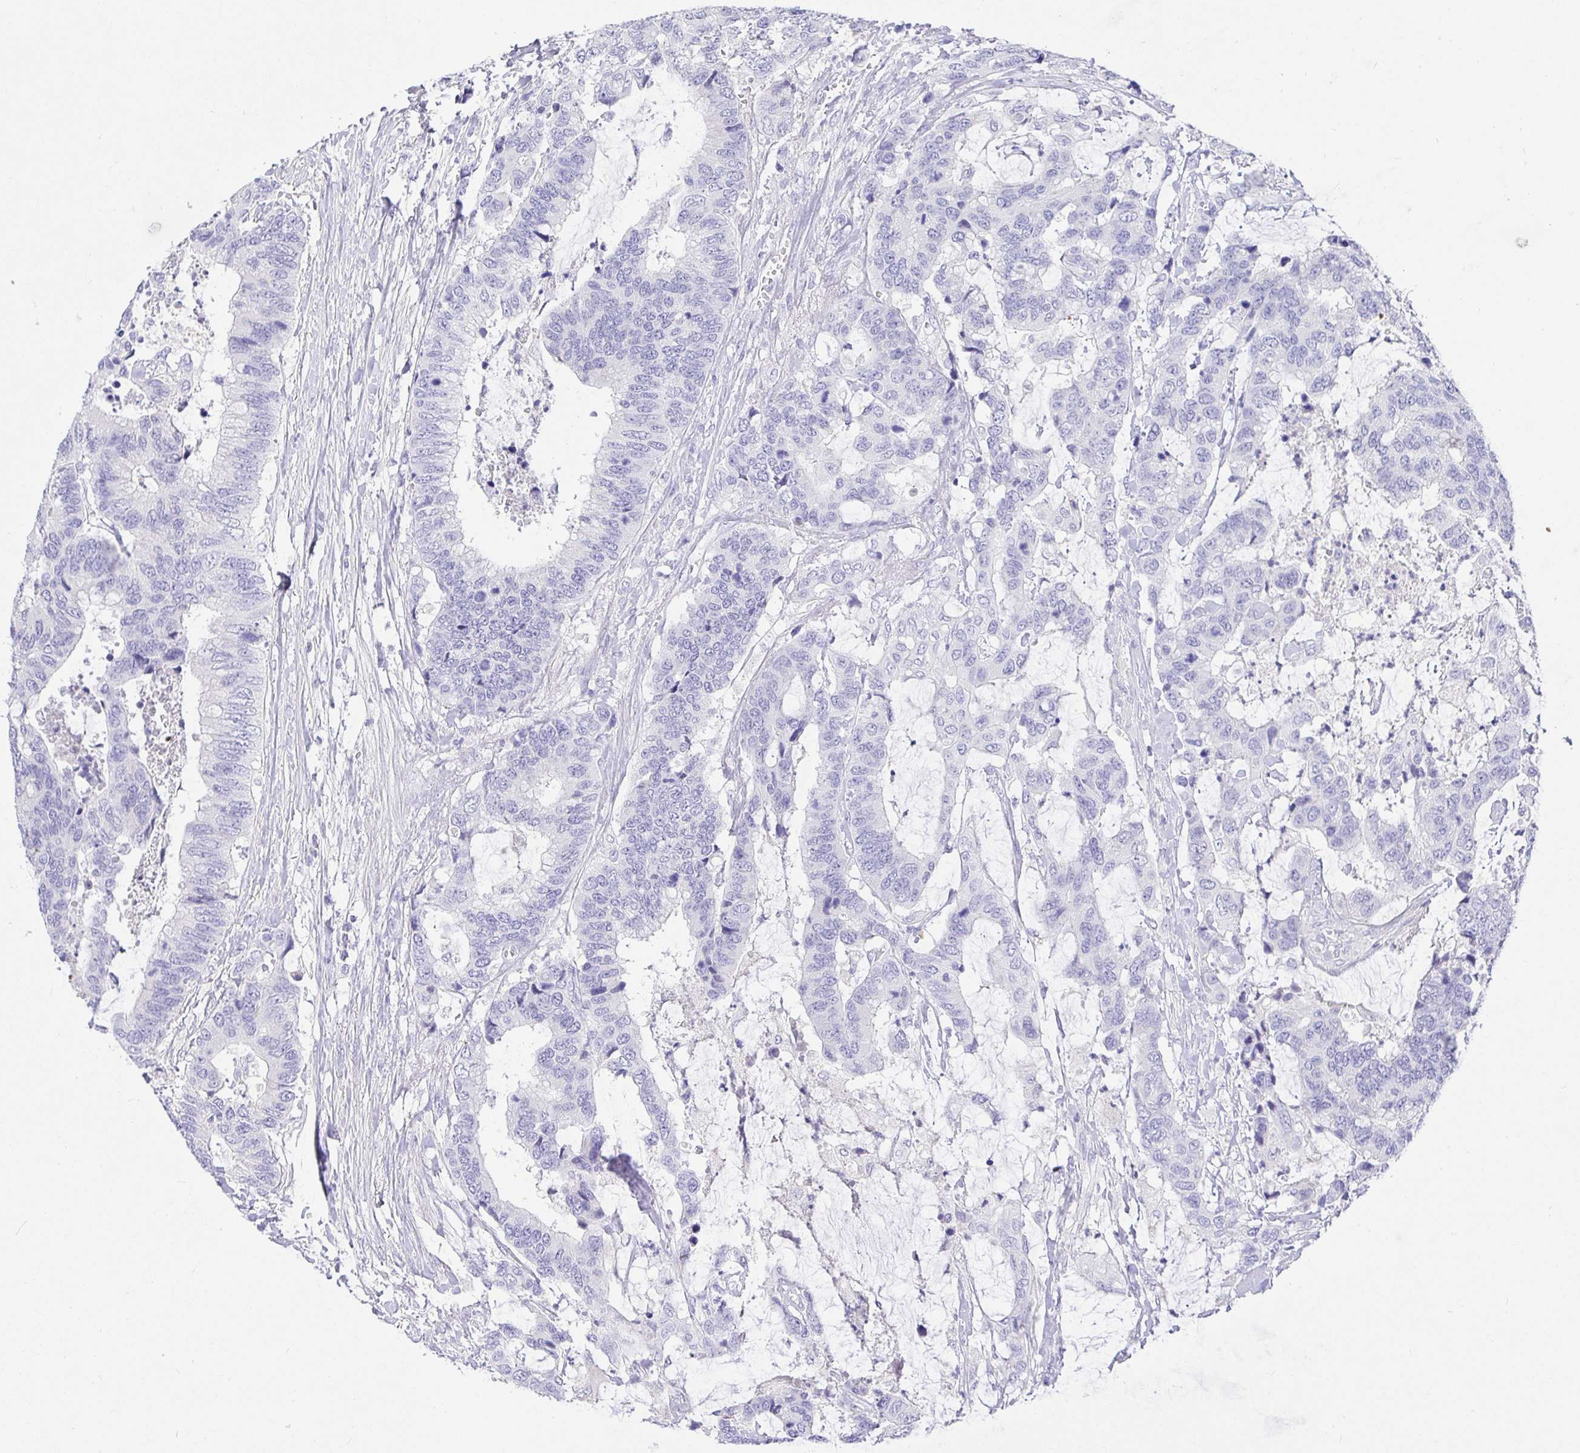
{"staining": {"intensity": "negative", "quantity": "none", "location": "none"}, "tissue": "colorectal cancer", "cell_type": "Tumor cells", "image_type": "cancer", "snomed": [{"axis": "morphology", "description": "Adenocarcinoma, NOS"}, {"axis": "topography", "description": "Rectum"}], "caption": "Histopathology image shows no protein staining in tumor cells of colorectal cancer tissue.", "gene": "TPTE", "patient": {"sex": "female", "age": 59}}